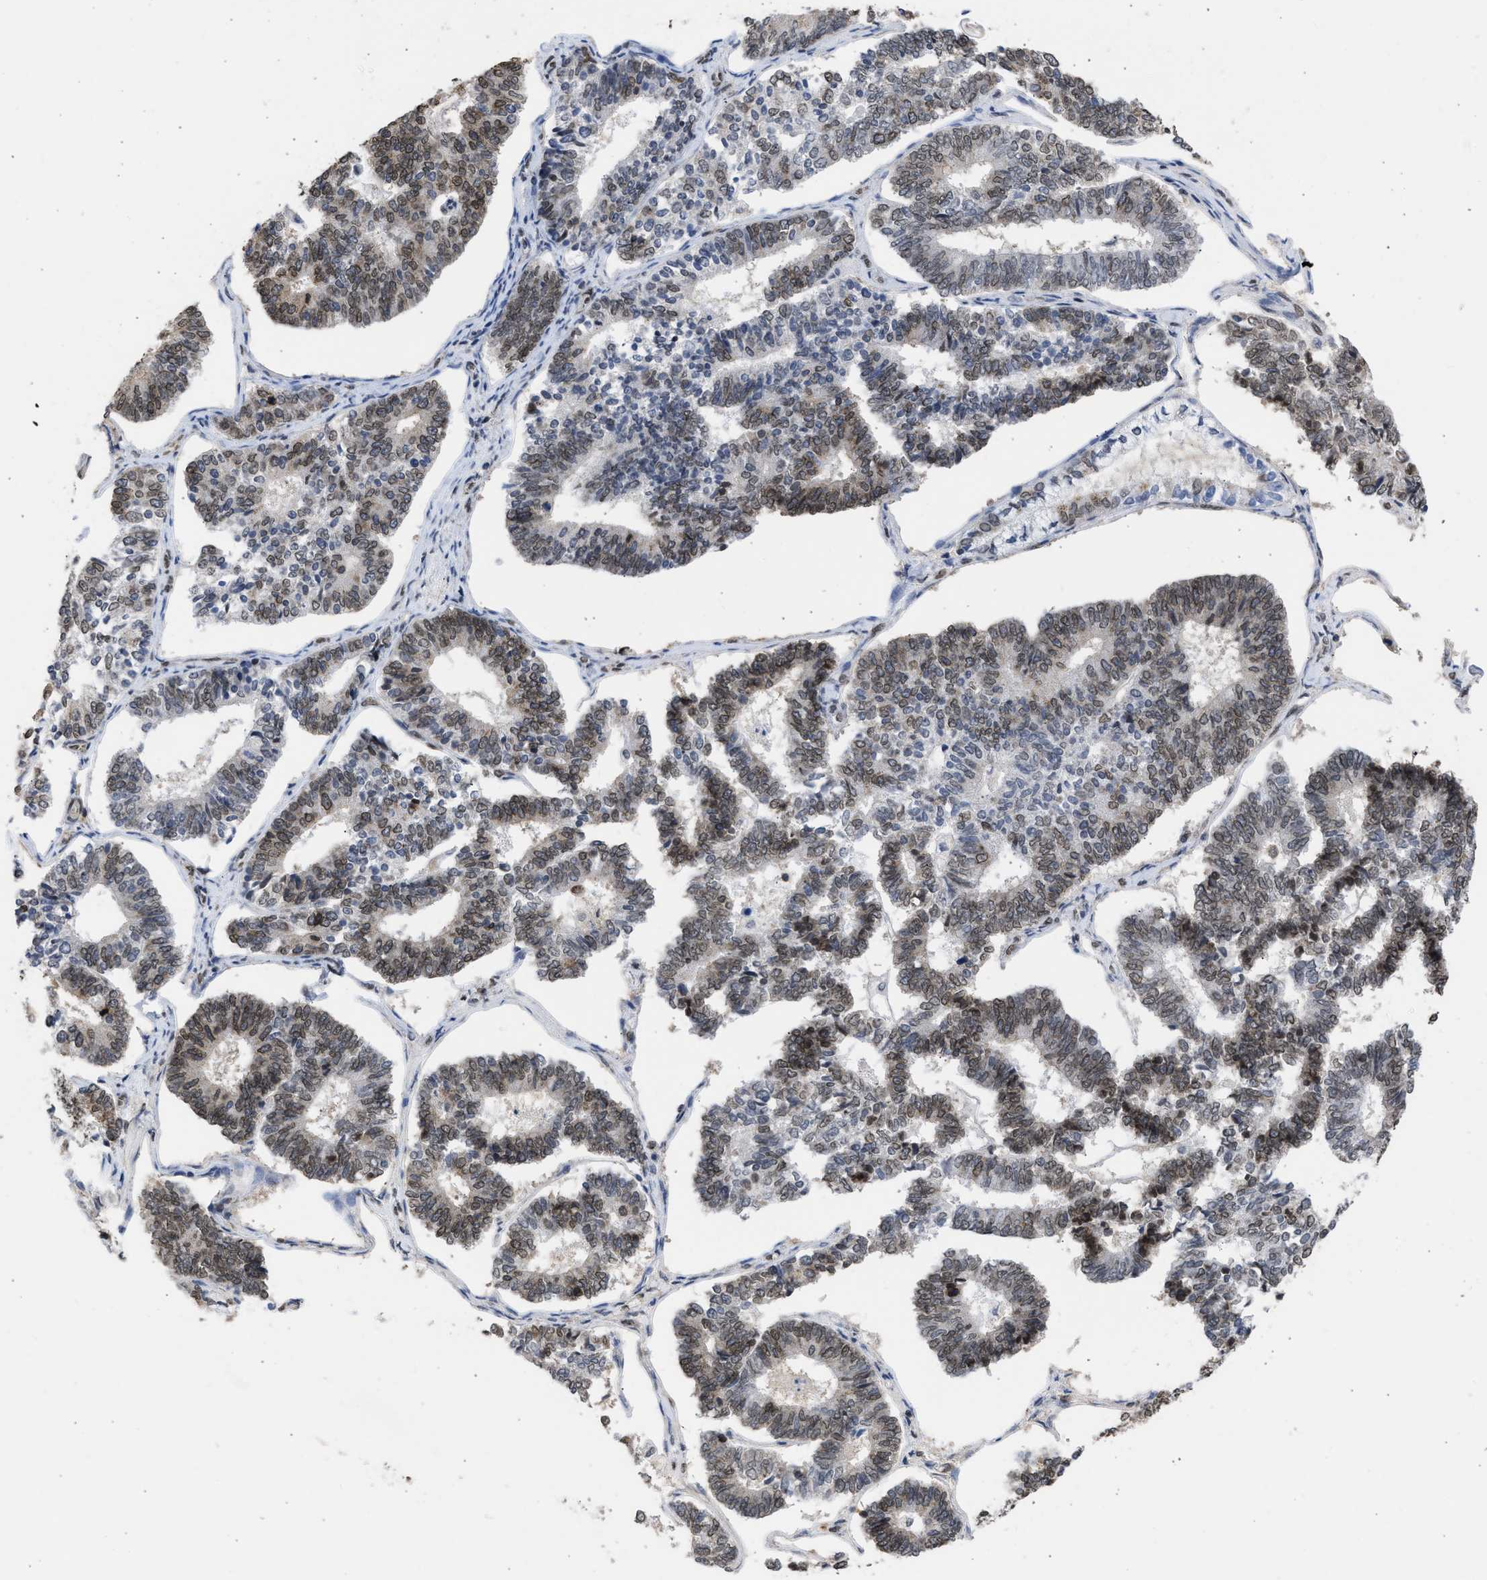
{"staining": {"intensity": "weak", "quantity": "25%-75%", "location": "cytoplasmic/membranous,nuclear"}, "tissue": "endometrial cancer", "cell_type": "Tumor cells", "image_type": "cancer", "snomed": [{"axis": "morphology", "description": "Adenocarcinoma, NOS"}, {"axis": "topography", "description": "Endometrium"}], "caption": "High-magnification brightfield microscopy of adenocarcinoma (endometrial) stained with DAB (brown) and counterstained with hematoxylin (blue). tumor cells exhibit weak cytoplasmic/membranous and nuclear expression is seen in about25%-75% of cells.", "gene": "NUP35", "patient": {"sex": "female", "age": 70}}